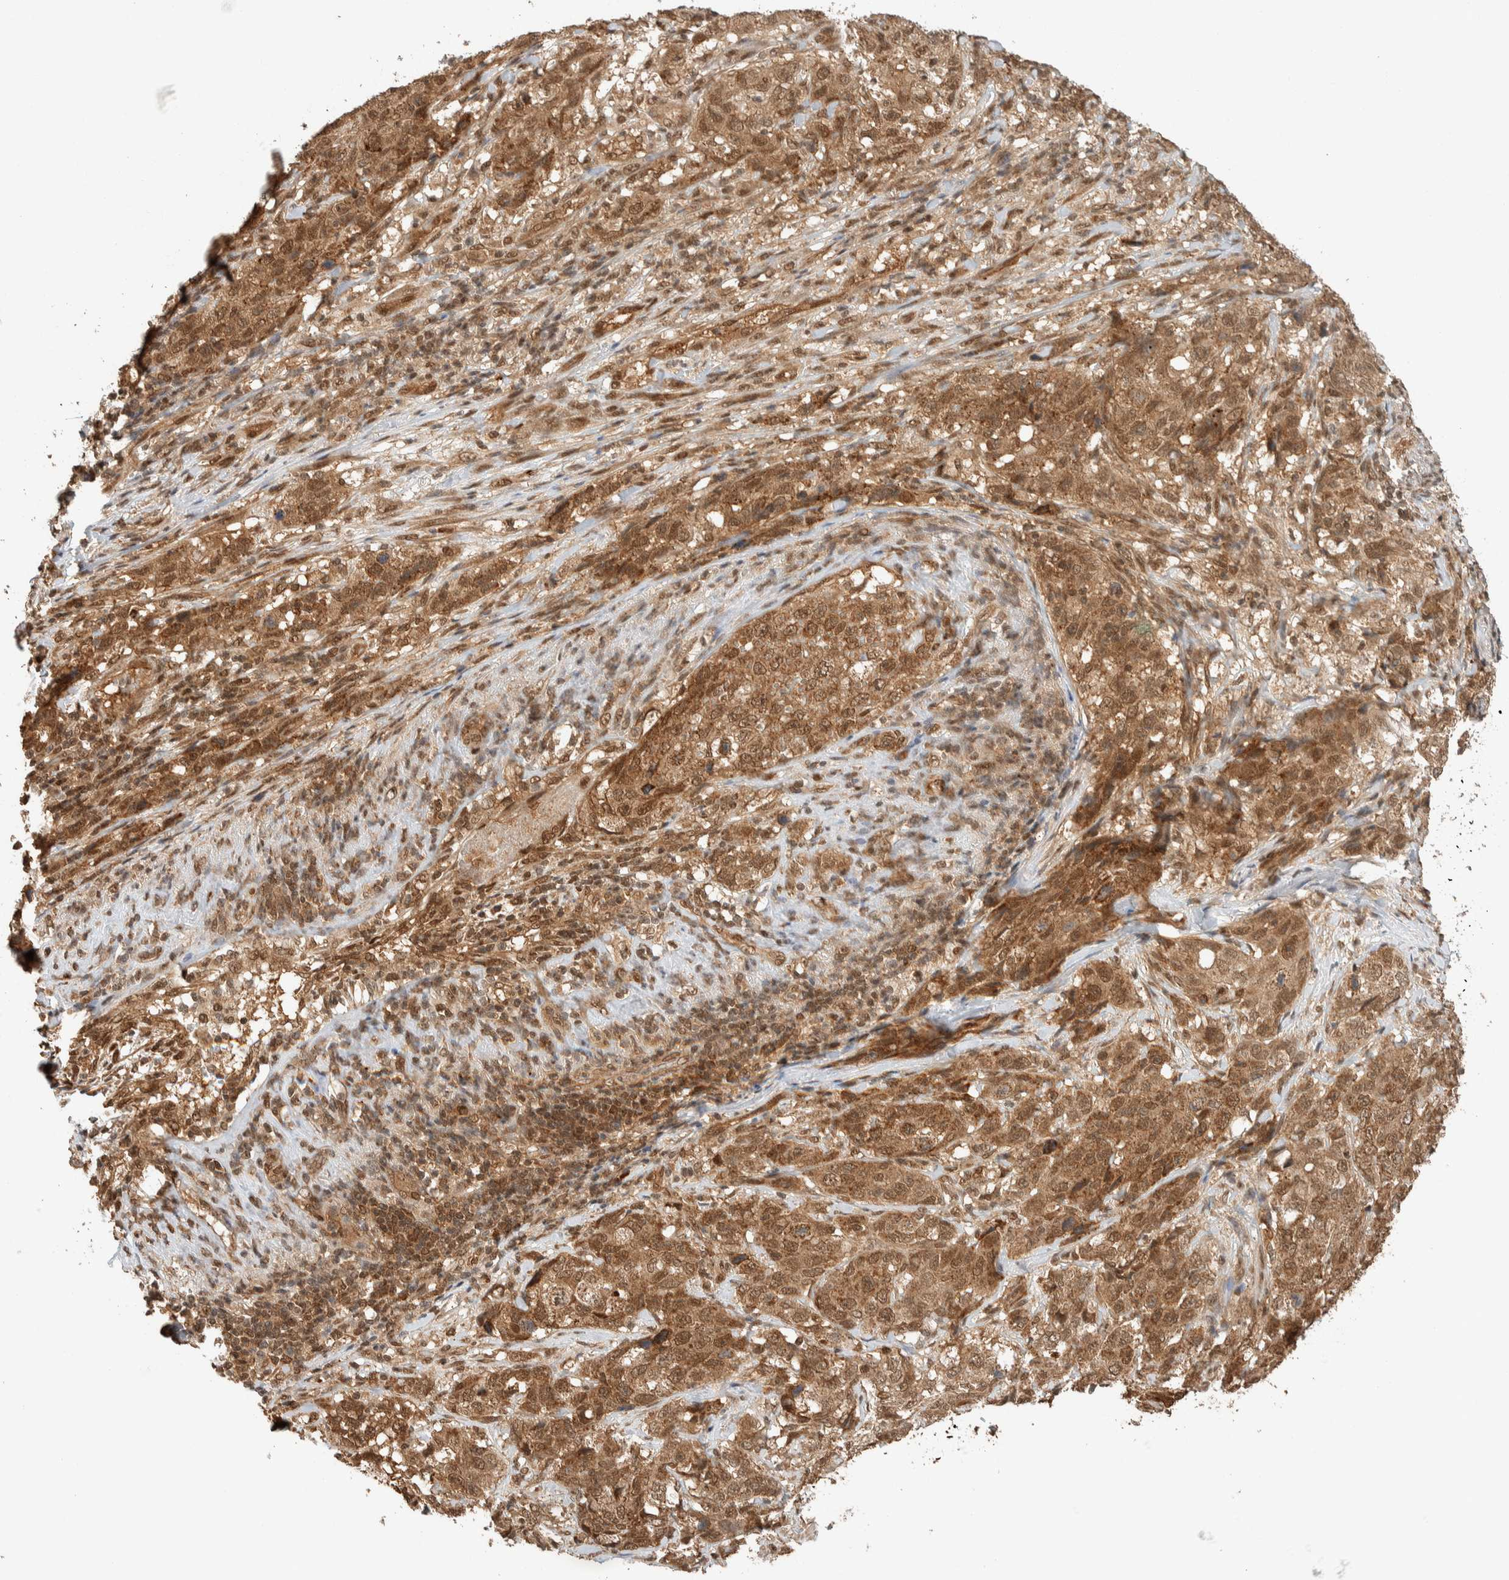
{"staining": {"intensity": "moderate", "quantity": ">75%", "location": "cytoplasmic/membranous,nuclear"}, "tissue": "stomach cancer", "cell_type": "Tumor cells", "image_type": "cancer", "snomed": [{"axis": "morphology", "description": "Adenocarcinoma, NOS"}, {"axis": "topography", "description": "Stomach"}], "caption": "Immunohistochemistry (IHC) micrograph of human stomach adenocarcinoma stained for a protein (brown), which reveals medium levels of moderate cytoplasmic/membranous and nuclear expression in approximately >75% of tumor cells.", "gene": "ZBTB2", "patient": {"sex": "male", "age": 48}}